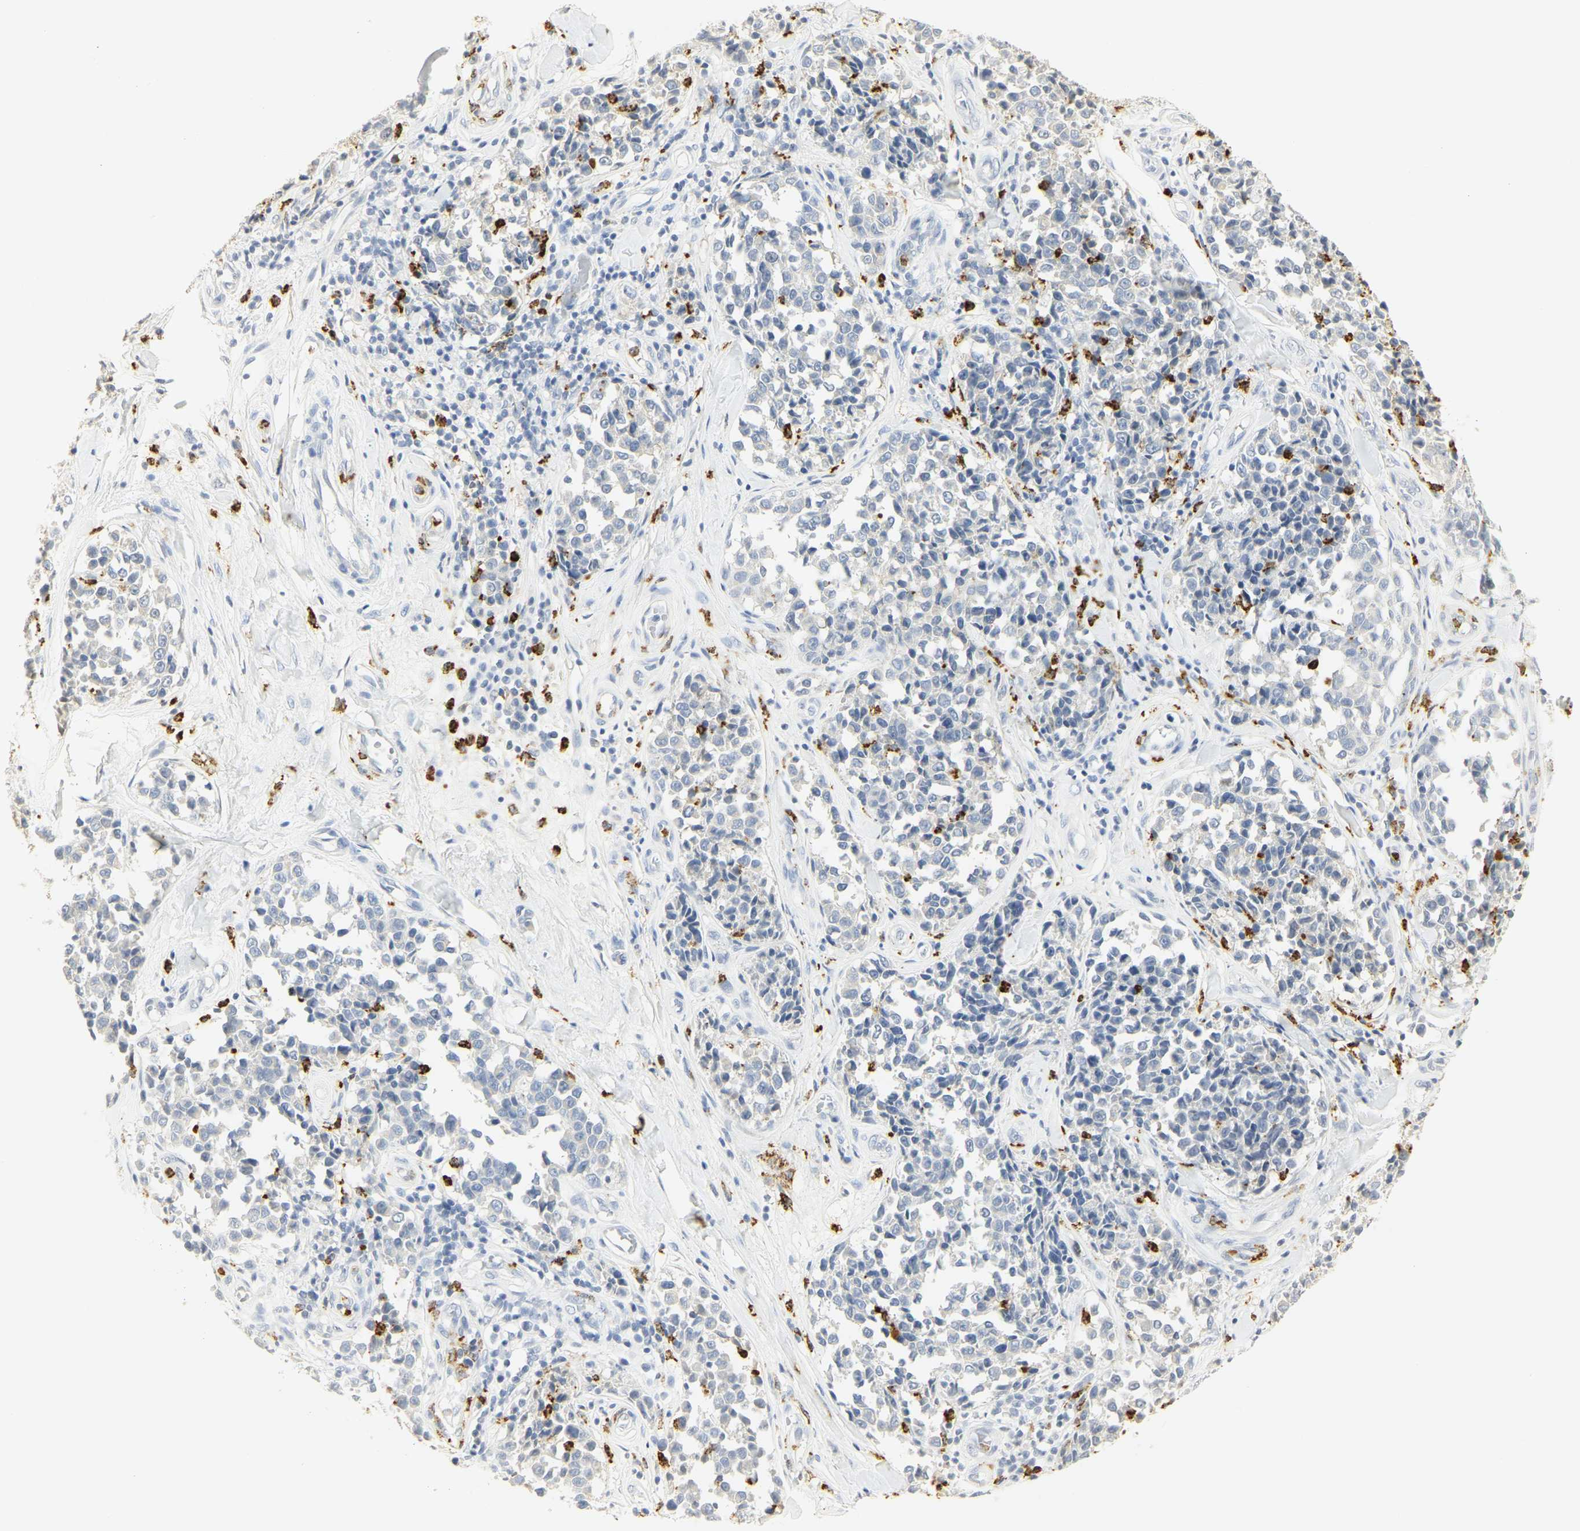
{"staining": {"intensity": "negative", "quantity": "none", "location": "none"}, "tissue": "melanoma", "cell_type": "Tumor cells", "image_type": "cancer", "snomed": [{"axis": "morphology", "description": "Malignant melanoma, NOS"}, {"axis": "topography", "description": "Skin"}], "caption": "An image of human malignant melanoma is negative for staining in tumor cells.", "gene": "MPO", "patient": {"sex": "female", "age": 64}}